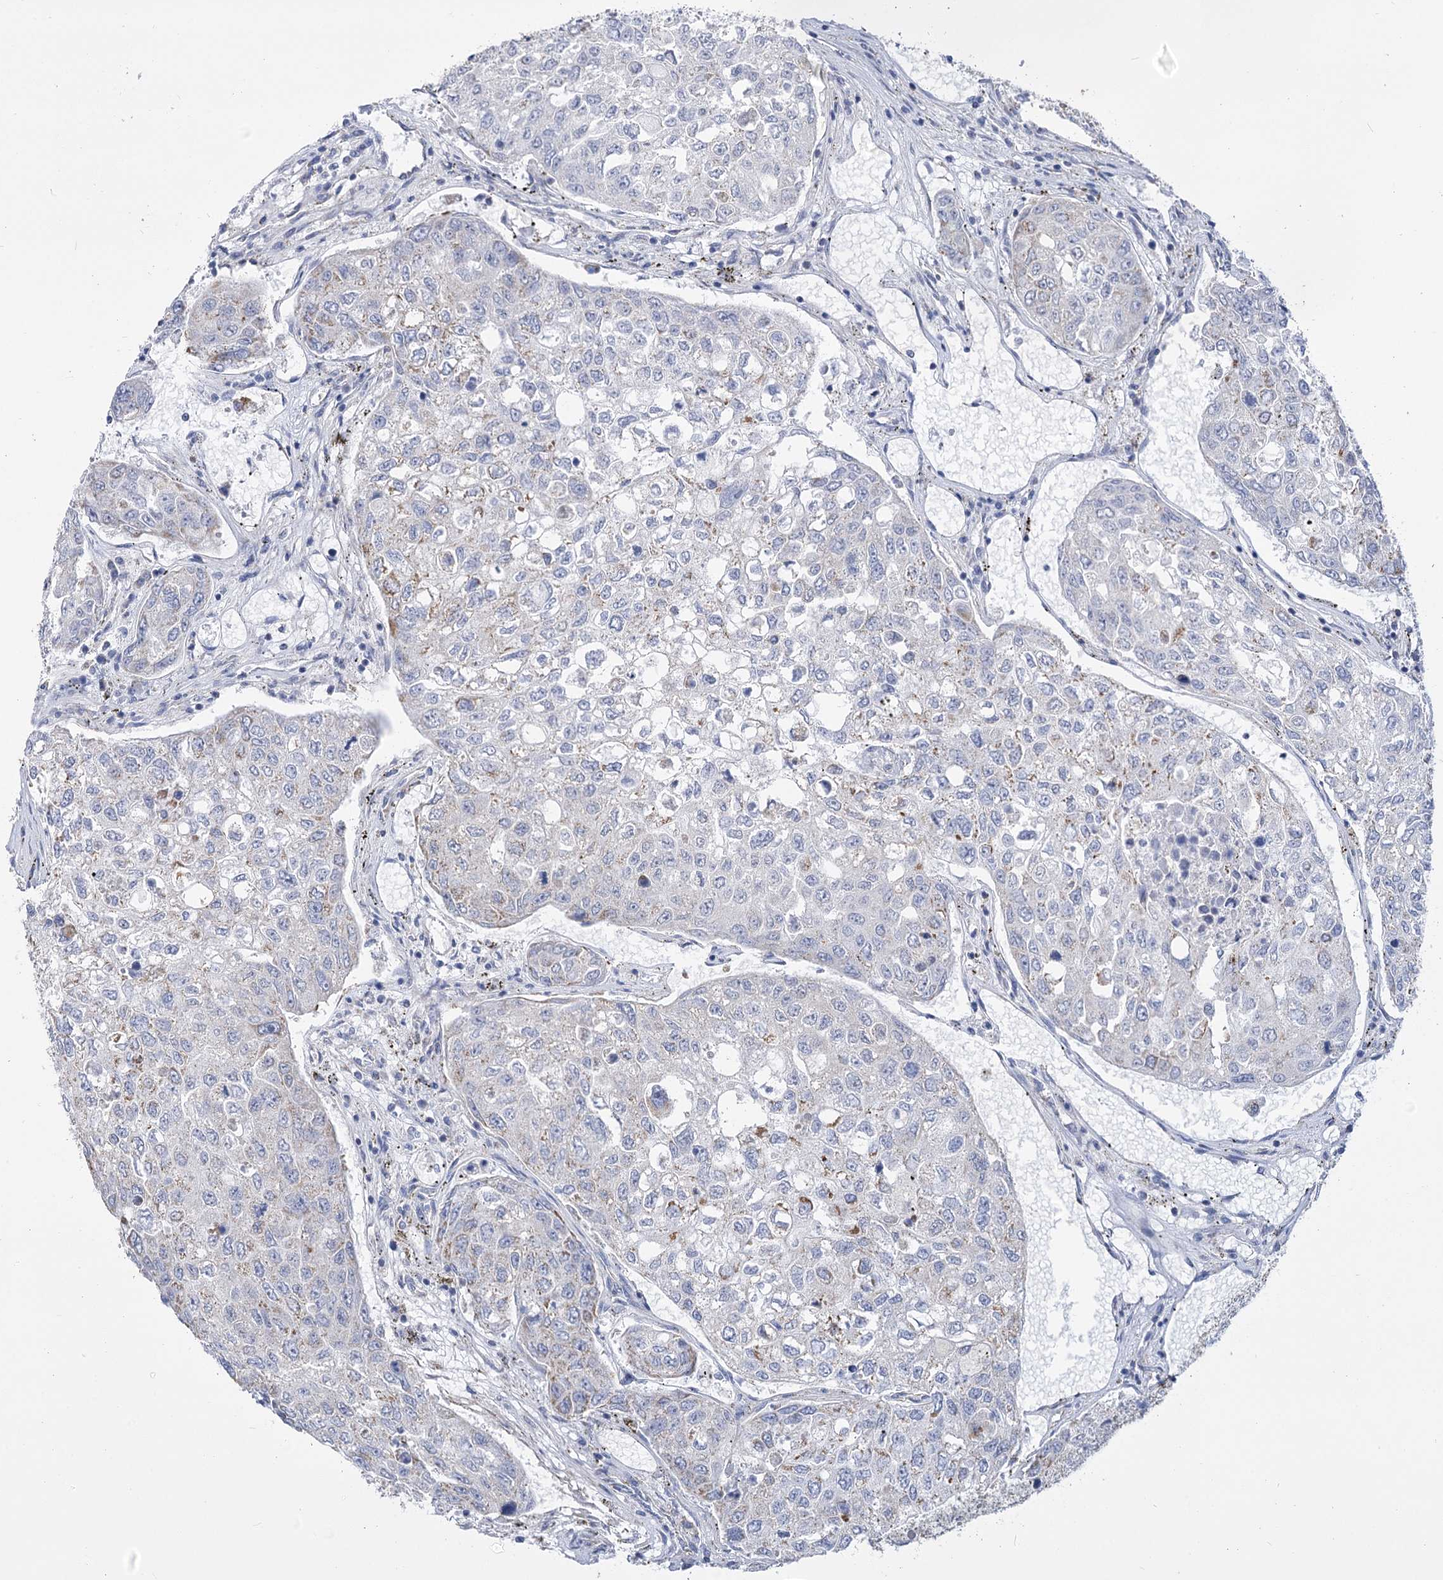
{"staining": {"intensity": "moderate", "quantity": "<25%", "location": "cytoplasmic/membranous"}, "tissue": "urothelial cancer", "cell_type": "Tumor cells", "image_type": "cancer", "snomed": [{"axis": "morphology", "description": "Urothelial carcinoma, High grade"}, {"axis": "topography", "description": "Lymph node"}, {"axis": "topography", "description": "Urinary bladder"}], "caption": "A histopathology image showing moderate cytoplasmic/membranous expression in approximately <25% of tumor cells in urothelial carcinoma (high-grade), as visualized by brown immunohistochemical staining.", "gene": "PDHB", "patient": {"sex": "male", "age": 51}}